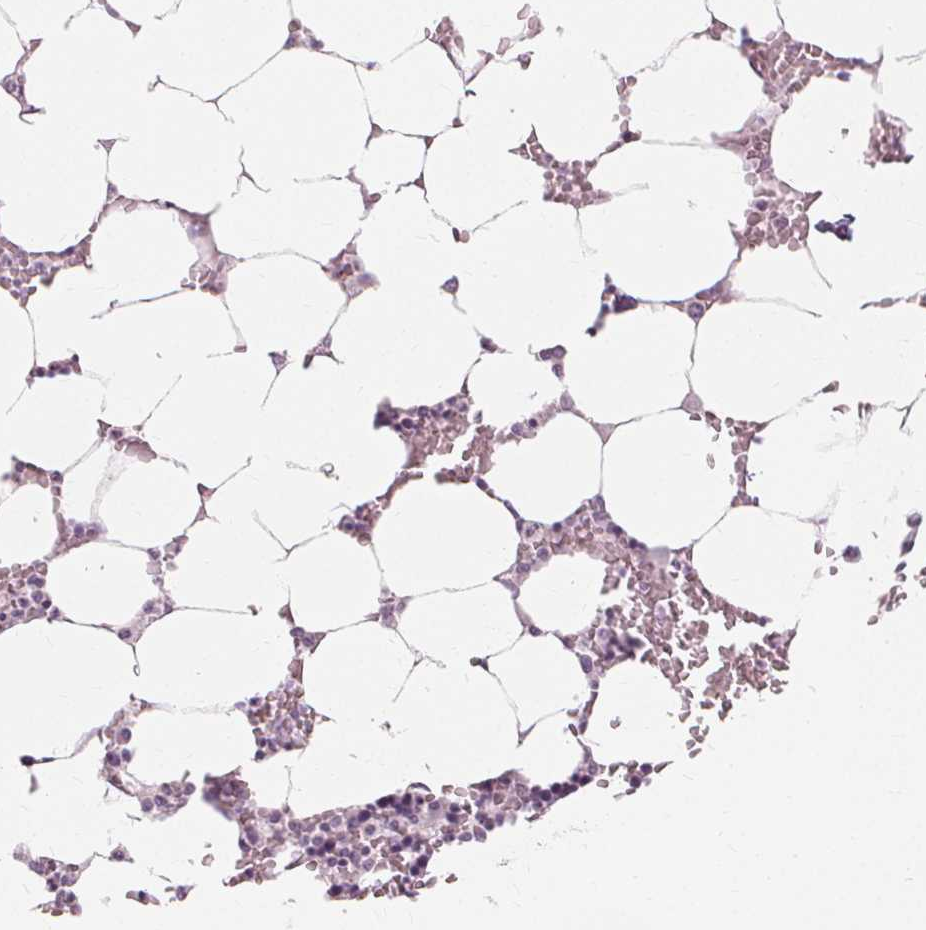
{"staining": {"intensity": "negative", "quantity": "none", "location": "none"}, "tissue": "bone marrow", "cell_type": "Hematopoietic cells", "image_type": "normal", "snomed": [{"axis": "morphology", "description": "Normal tissue, NOS"}, {"axis": "topography", "description": "Bone marrow"}], "caption": "Image shows no significant protein positivity in hematopoietic cells of unremarkable bone marrow.", "gene": "MUC12", "patient": {"sex": "male", "age": 64}}